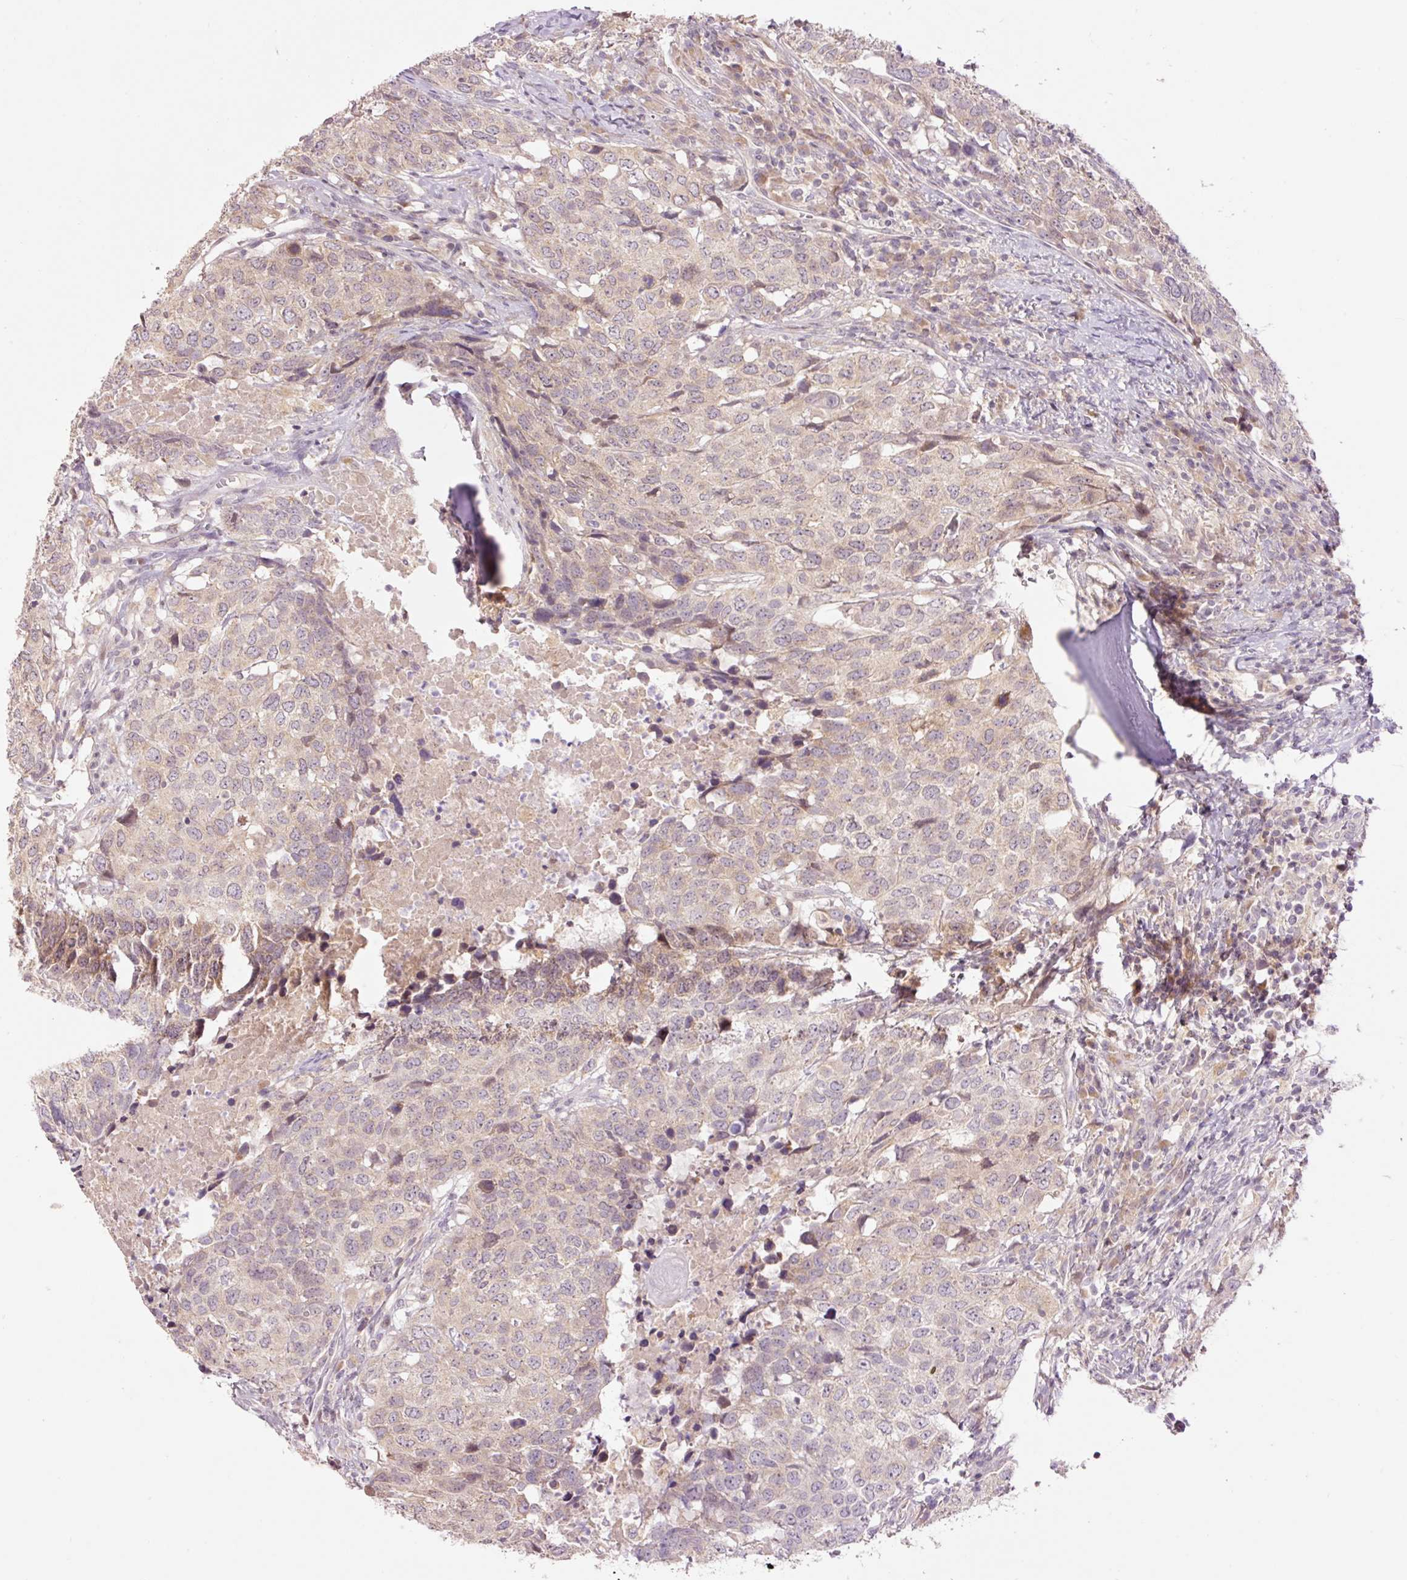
{"staining": {"intensity": "negative", "quantity": "none", "location": "none"}, "tissue": "head and neck cancer", "cell_type": "Tumor cells", "image_type": "cancer", "snomed": [{"axis": "morphology", "description": "Normal tissue, NOS"}, {"axis": "morphology", "description": "Squamous cell carcinoma, NOS"}, {"axis": "topography", "description": "Skeletal muscle"}, {"axis": "topography", "description": "Vascular tissue"}, {"axis": "topography", "description": "Peripheral nerve tissue"}, {"axis": "topography", "description": "Head-Neck"}], "caption": "This micrograph is of head and neck squamous cell carcinoma stained with immunohistochemistry to label a protein in brown with the nuclei are counter-stained blue. There is no positivity in tumor cells. (DAB (3,3'-diaminobenzidine) IHC with hematoxylin counter stain).", "gene": "SLC29A3", "patient": {"sex": "male", "age": 66}}